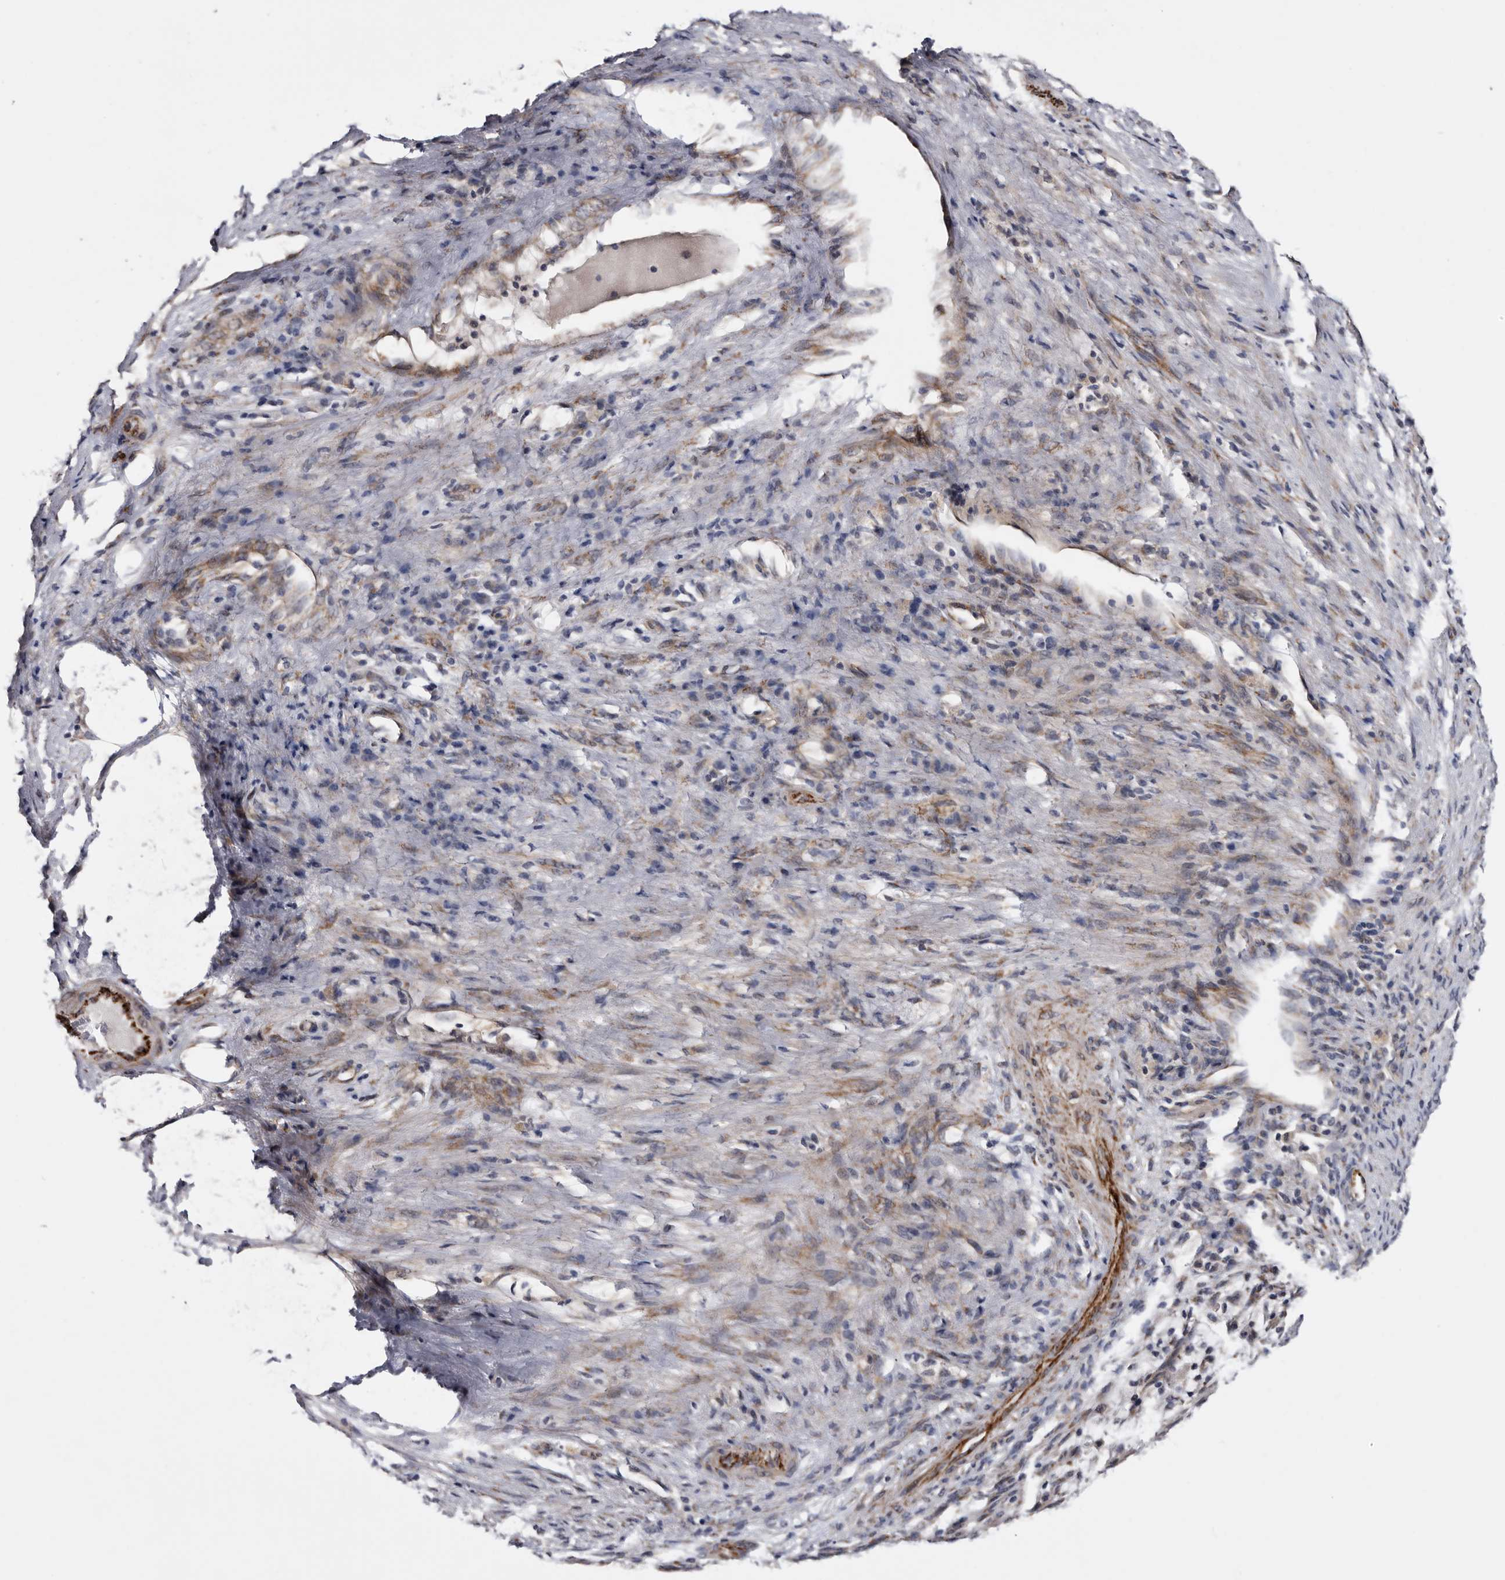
{"staining": {"intensity": "moderate", "quantity": "<25%", "location": "cytoplasmic/membranous"}, "tissue": "liver cancer", "cell_type": "Tumor cells", "image_type": "cancer", "snomed": [{"axis": "morphology", "description": "Normal tissue, NOS"}, {"axis": "morphology", "description": "Cholangiocarcinoma"}, {"axis": "topography", "description": "Liver"}, {"axis": "topography", "description": "Peripheral nerve tissue"}], "caption": "An immunohistochemistry (IHC) micrograph of tumor tissue is shown. Protein staining in brown shows moderate cytoplasmic/membranous positivity in liver cancer within tumor cells.", "gene": "ARMCX2", "patient": {"sex": "female", "age": 73}}